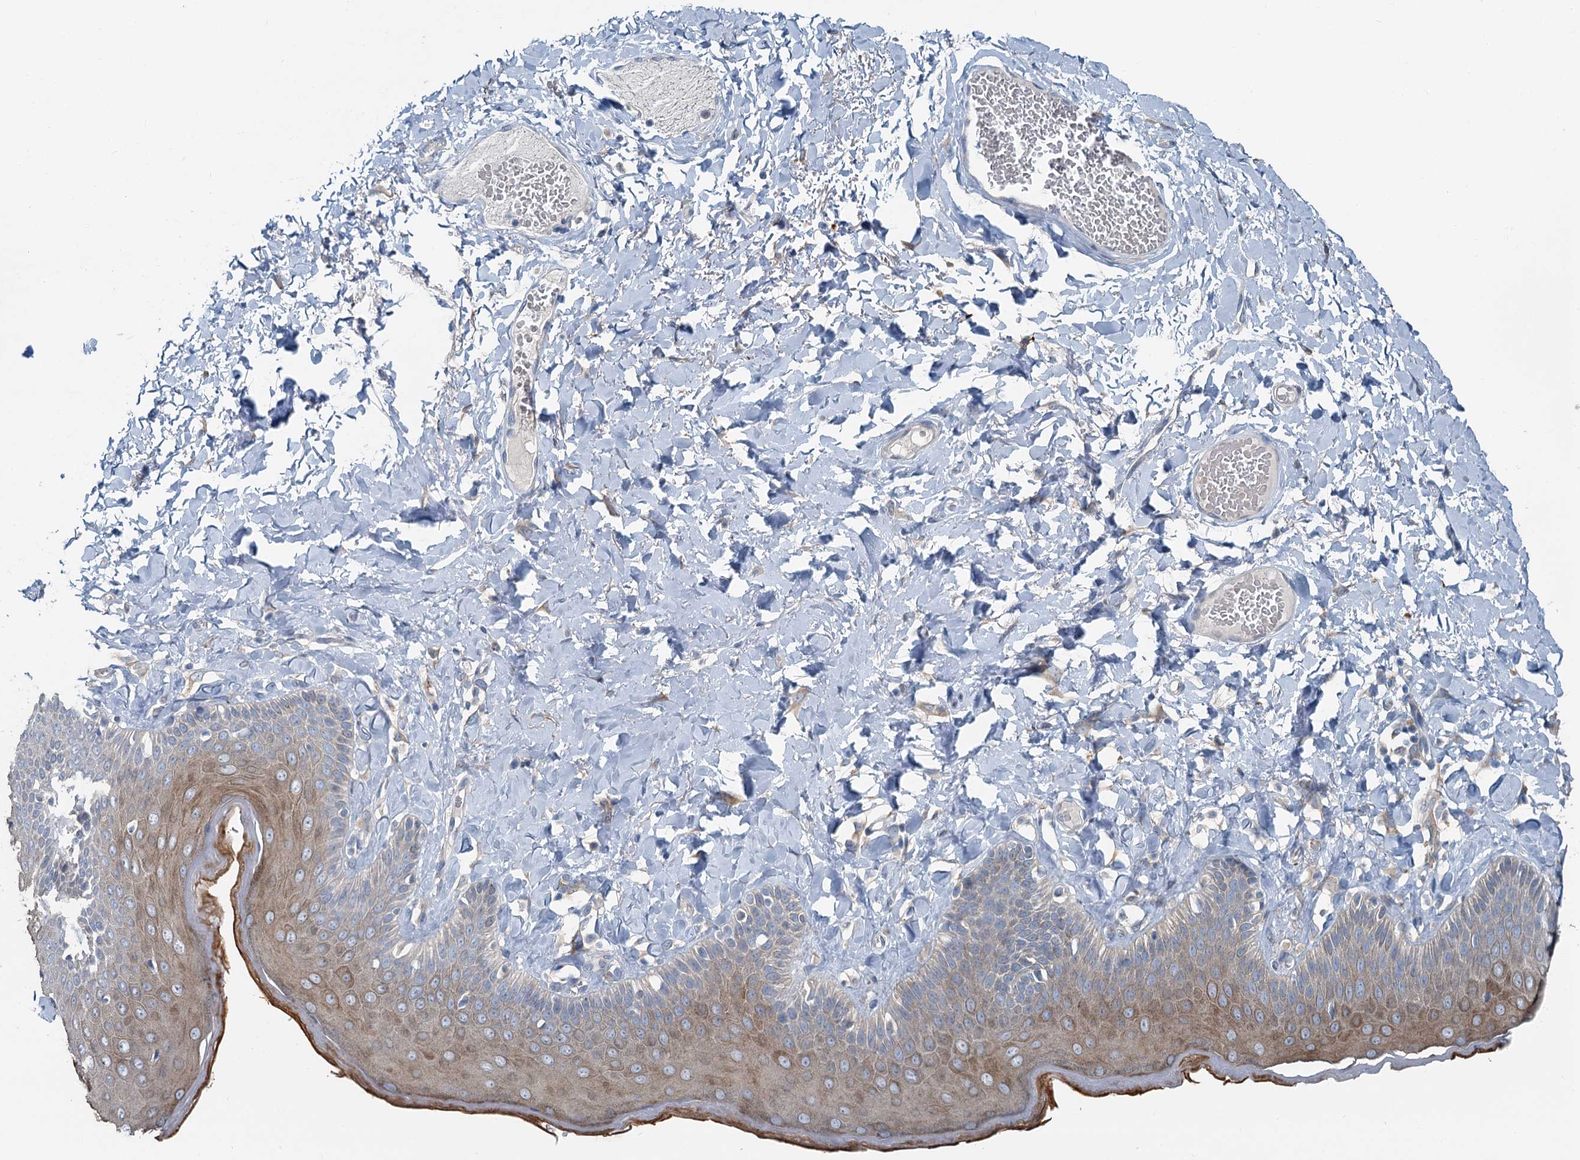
{"staining": {"intensity": "moderate", "quantity": "25%-75%", "location": "cytoplasmic/membranous"}, "tissue": "skin", "cell_type": "Epidermal cells", "image_type": "normal", "snomed": [{"axis": "morphology", "description": "Normal tissue, NOS"}, {"axis": "topography", "description": "Anal"}], "caption": "The immunohistochemical stain labels moderate cytoplasmic/membranous expression in epidermal cells of normal skin.", "gene": "C6orf120", "patient": {"sex": "male", "age": 69}}